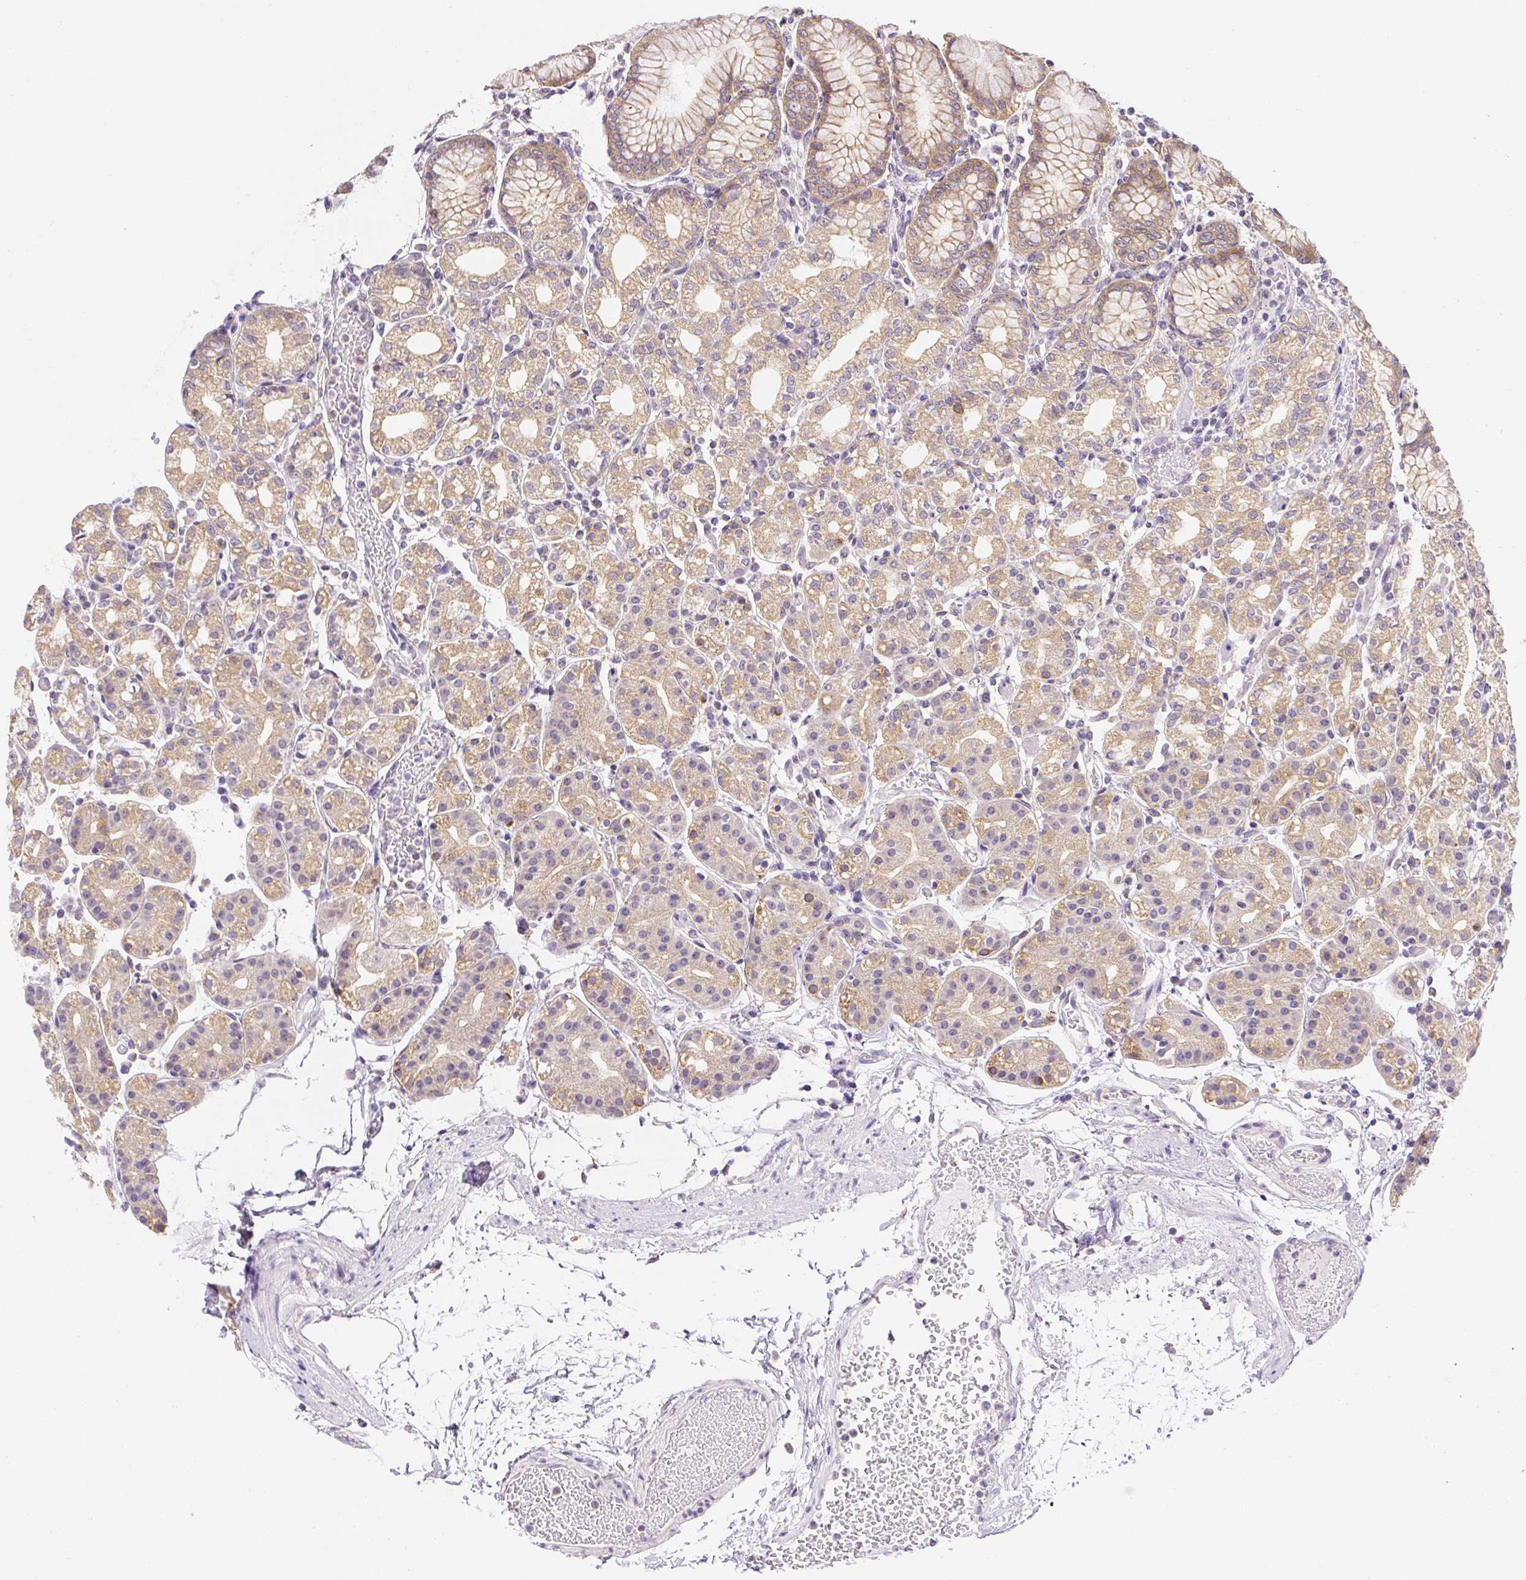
{"staining": {"intensity": "moderate", "quantity": "25%-75%", "location": "cytoplasmic/membranous"}, "tissue": "stomach", "cell_type": "Glandular cells", "image_type": "normal", "snomed": [{"axis": "morphology", "description": "Normal tissue, NOS"}, {"axis": "topography", "description": "Stomach"}], "caption": "Immunohistochemistry (IHC) (DAB (3,3'-diaminobenzidine)) staining of normal human stomach displays moderate cytoplasmic/membranous protein positivity in approximately 25%-75% of glandular cells.", "gene": "PLA2G4A", "patient": {"sex": "female", "age": 57}}